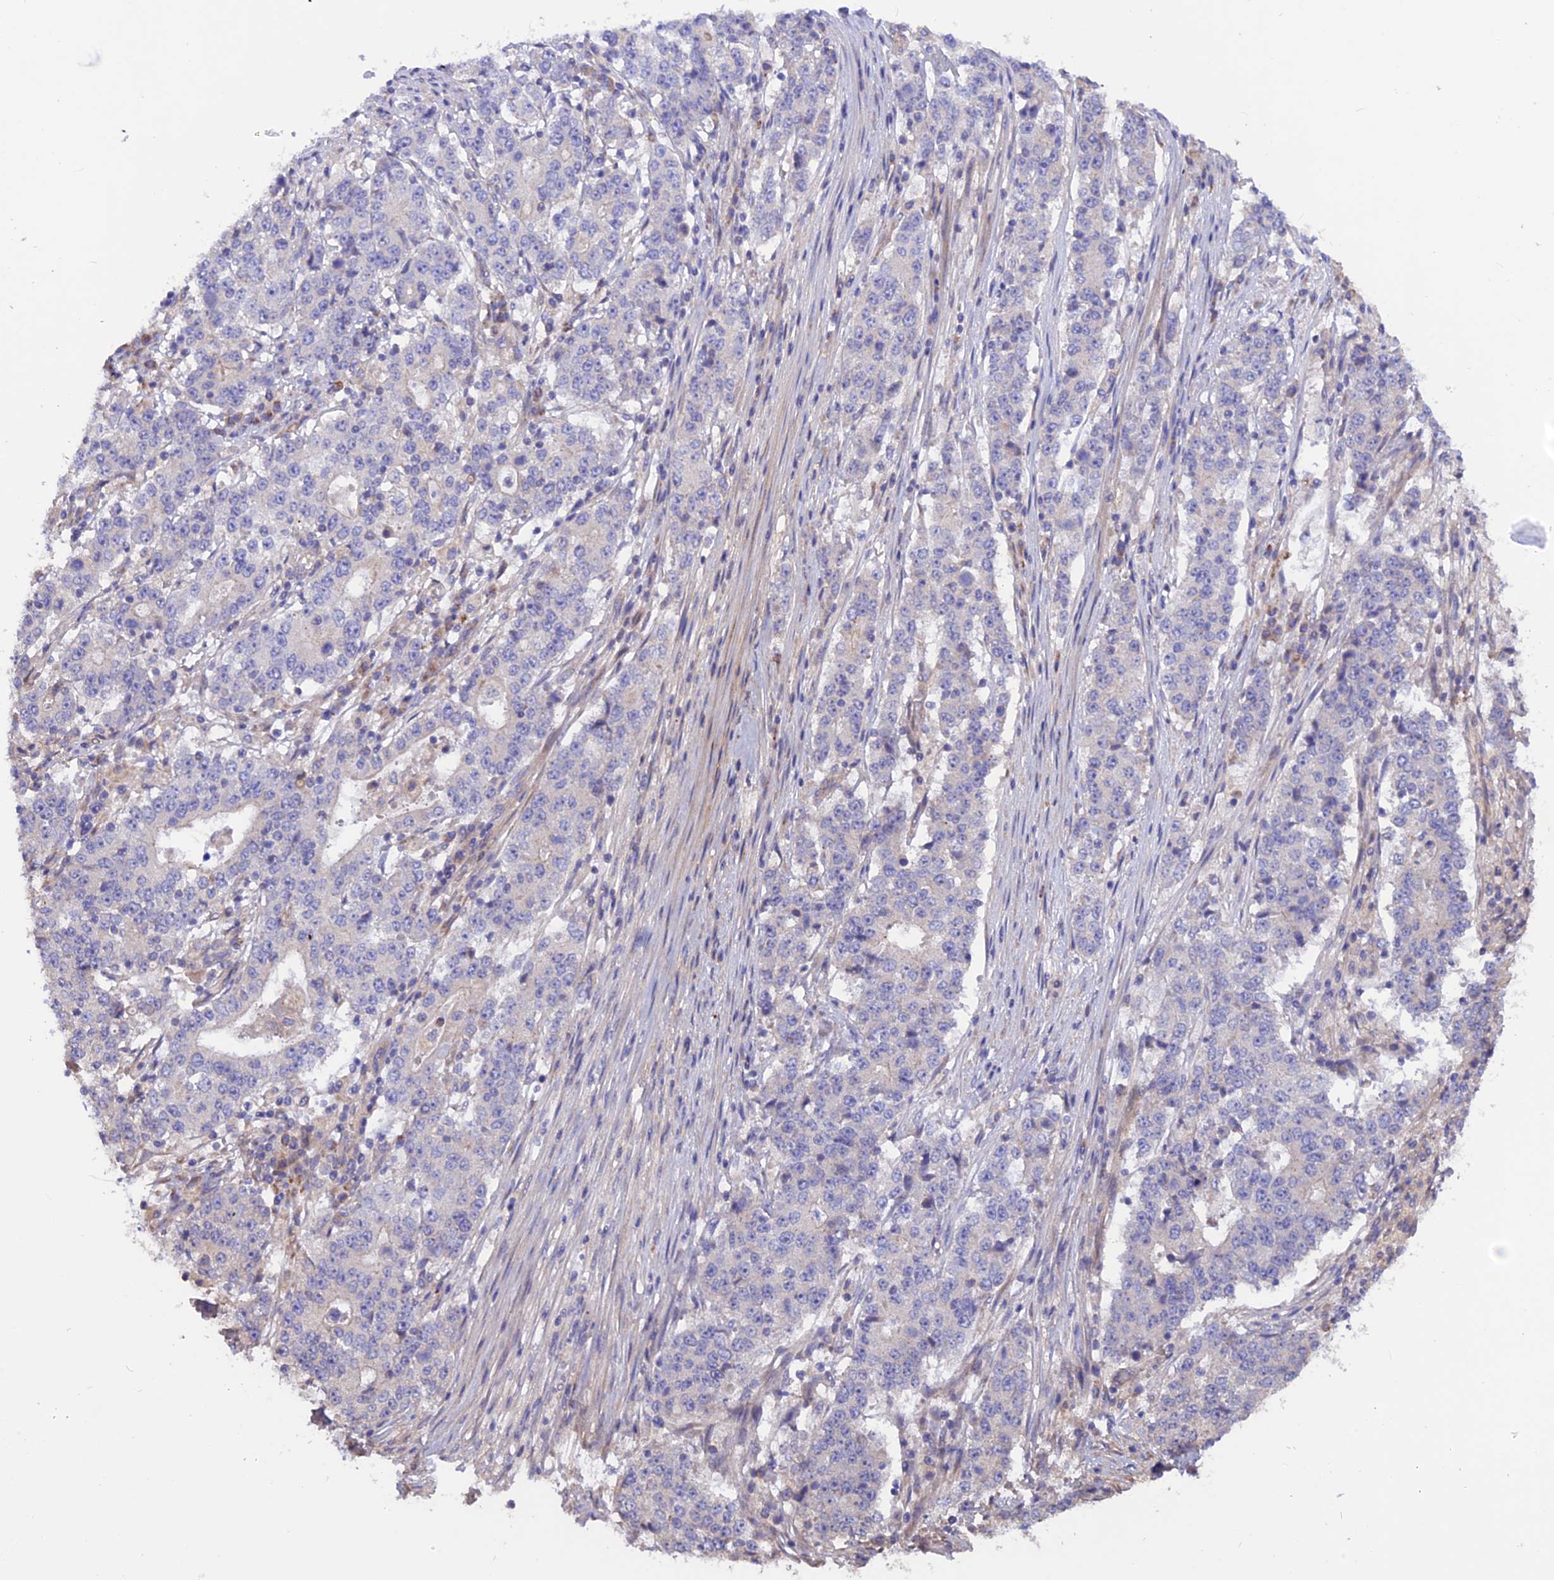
{"staining": {"intensity": "negative", "quantity": "none", "location": "none"}, "tissue": "stomach cancer", "cell_type": "Tumor cells", "image_type": "cancer", "snomed": [{"axis": "morphology", "description": "Adenocarcinoma, NOS"}, {"axis": "topography", "description": "Stomach"}], "caption": "DAB immunohistochemical staining of human stomach cancer displays no significant positivity in tumor cells. Nuclei are stained in blue.", "gene": "HYCC1", "patient": {"sex": "male", "age": 59}}